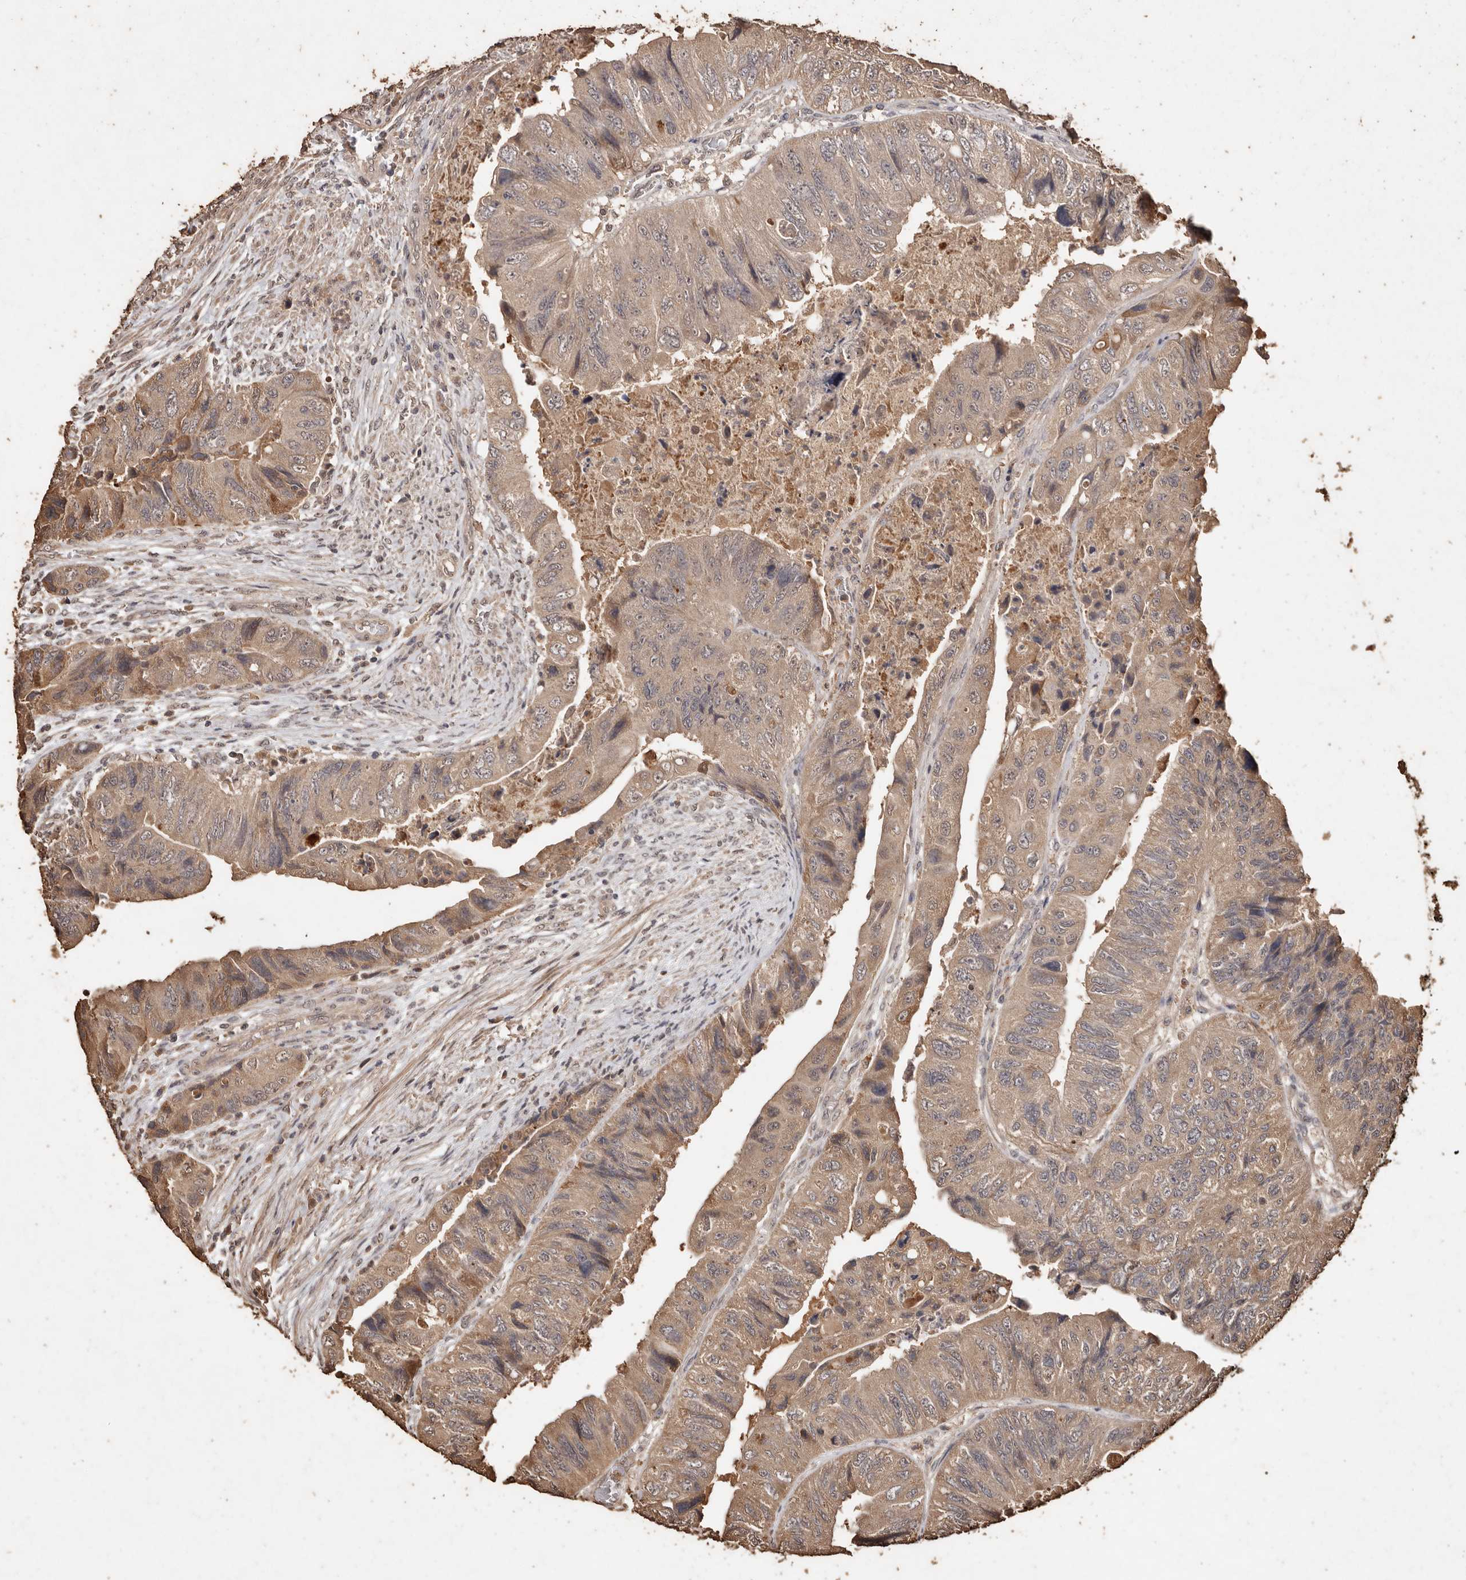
{"staining": {"intensity": "weak", "quantity": ">75%", "location": "cytoplasmic/membranous"}, "tissue": "colorectal cancer", "cell_type": "Tumor cells", "image_type": "cancer", "snomed": [{"axis": "morphology", "description": "Adenocarcinoma, NOS"}, {"axis": "topography", "description": "Rectum"}], "caption": "There is low levels of weak cytoplasmic/membranous expression in tumor cells of colorectal adenocarcinoma, as demonstrated by immunohistochemical staining (brown color).", "gene": "PKDCC", "patient": {"sex": "male", "age": 63}}